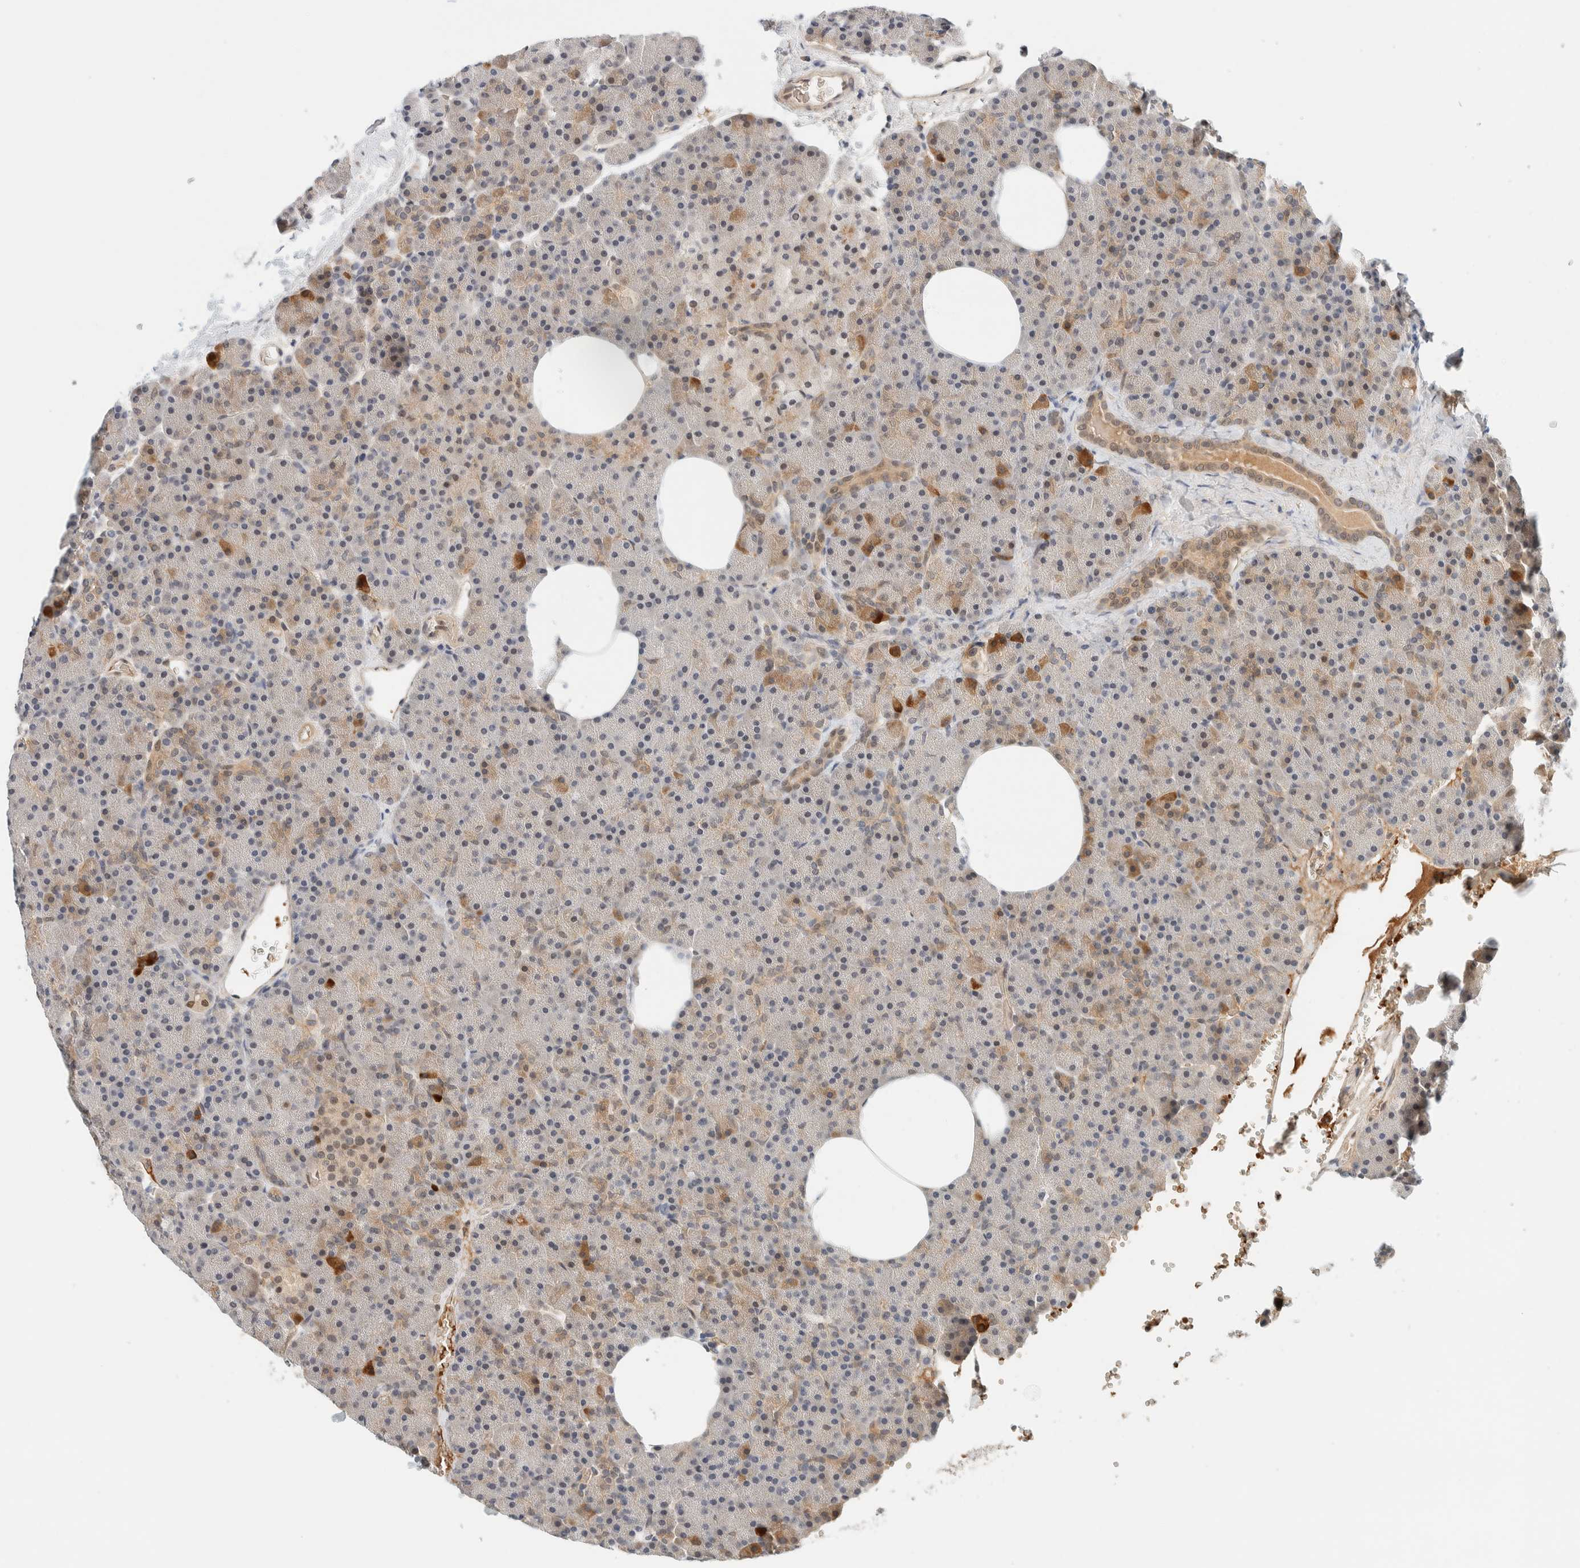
{"staining": {"intensity": "moderate", "quantity": "<25%", "location": "cytoplasmic/membranous"}, "tissue": "pancreas", "cell_type": "Exocrine glandular cells", "image_type": "normal", "snomed": [{"axis": "morphology", "description": "Normal tissue, NOS"}, {"axis": "morphology", "description": "Carcinoid, malignant, NOS"}, {"axis": "topography", "description": "Pancreas"}], "caption": "DAB immunohistochemical staining of normal human pancreas displays moderate cytoplasmic/membranous protein positivity in approximately <25% of exocrine glandular cells.", "gene": "TSTD2", "patient": {"sex": "female", "age": 35}}